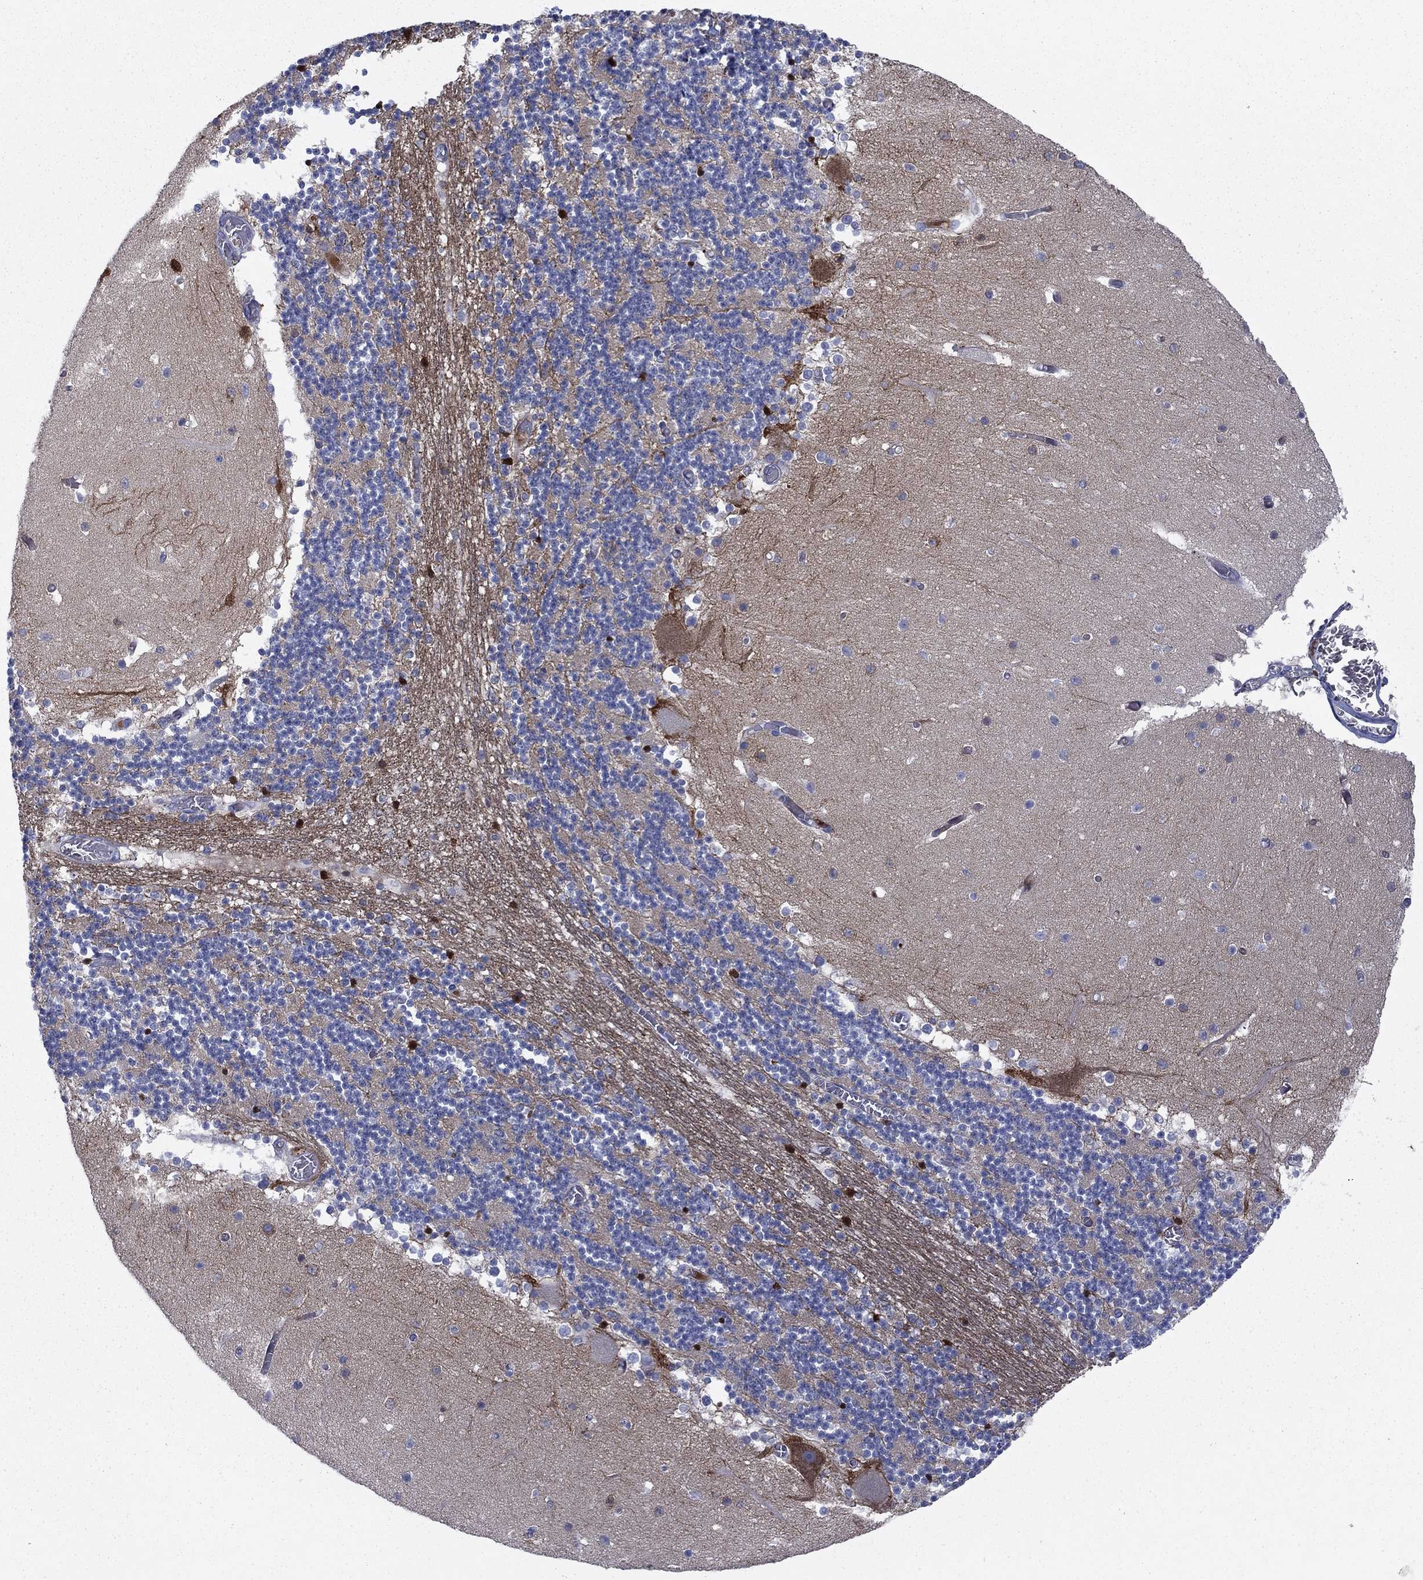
{"staining": {"intensity": "negative", "quantity": "none", "location": "none"}, "tissue": "cerebellum", "cell_type": "Cells in granular layer", "image_type": "normal", "snomed": [{"axis": "morphology", "description": "Normal tissue, NOS"}, {"axis": "topography", "description": "Cerebellum"}], "caption": "Immunohistochemistry (IHC) histopathology image of normal cerebellum: human cerebellum stained with DAB shows no significant protein positivity in cells in granular layer. (DAB IHC, high magnification).", "gene": "CNTNAP4", "patient": {"sex": "female", "age": 28}}